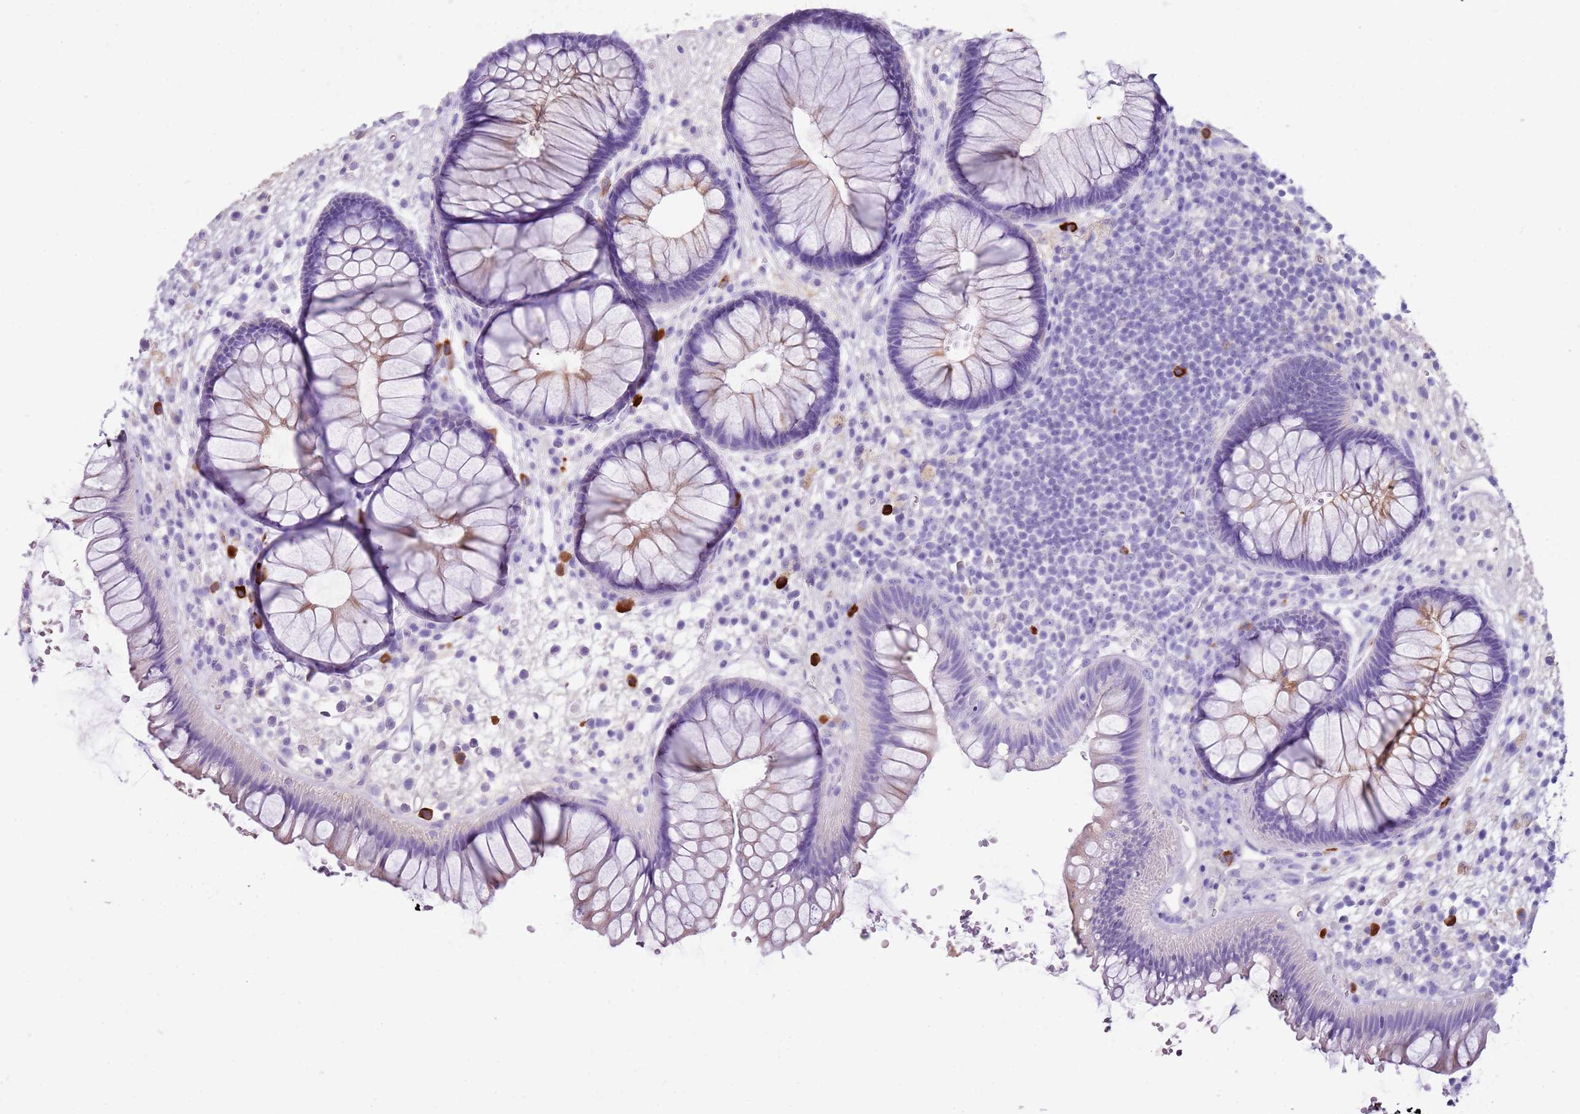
{"staining": {"intensity": "negative", "quantity": "none", "location": "none"}, "tissue": "rectum", "cell_type": "Glandular cells", "image_type": "normal", "snomed": [{"axis": "morphology", "description": "Normal tissue, NOS"}, {"axis": "topography", "description": "Rectum"}], "caption": "Immunohistochemistry of unremarkable rectum exhibits no staining in glandular cells. (DAB immunohistochemistry with hematoxylin counter stain).", "gene": "IGKV3", "patient": {"sex": "male", "age": 51}}